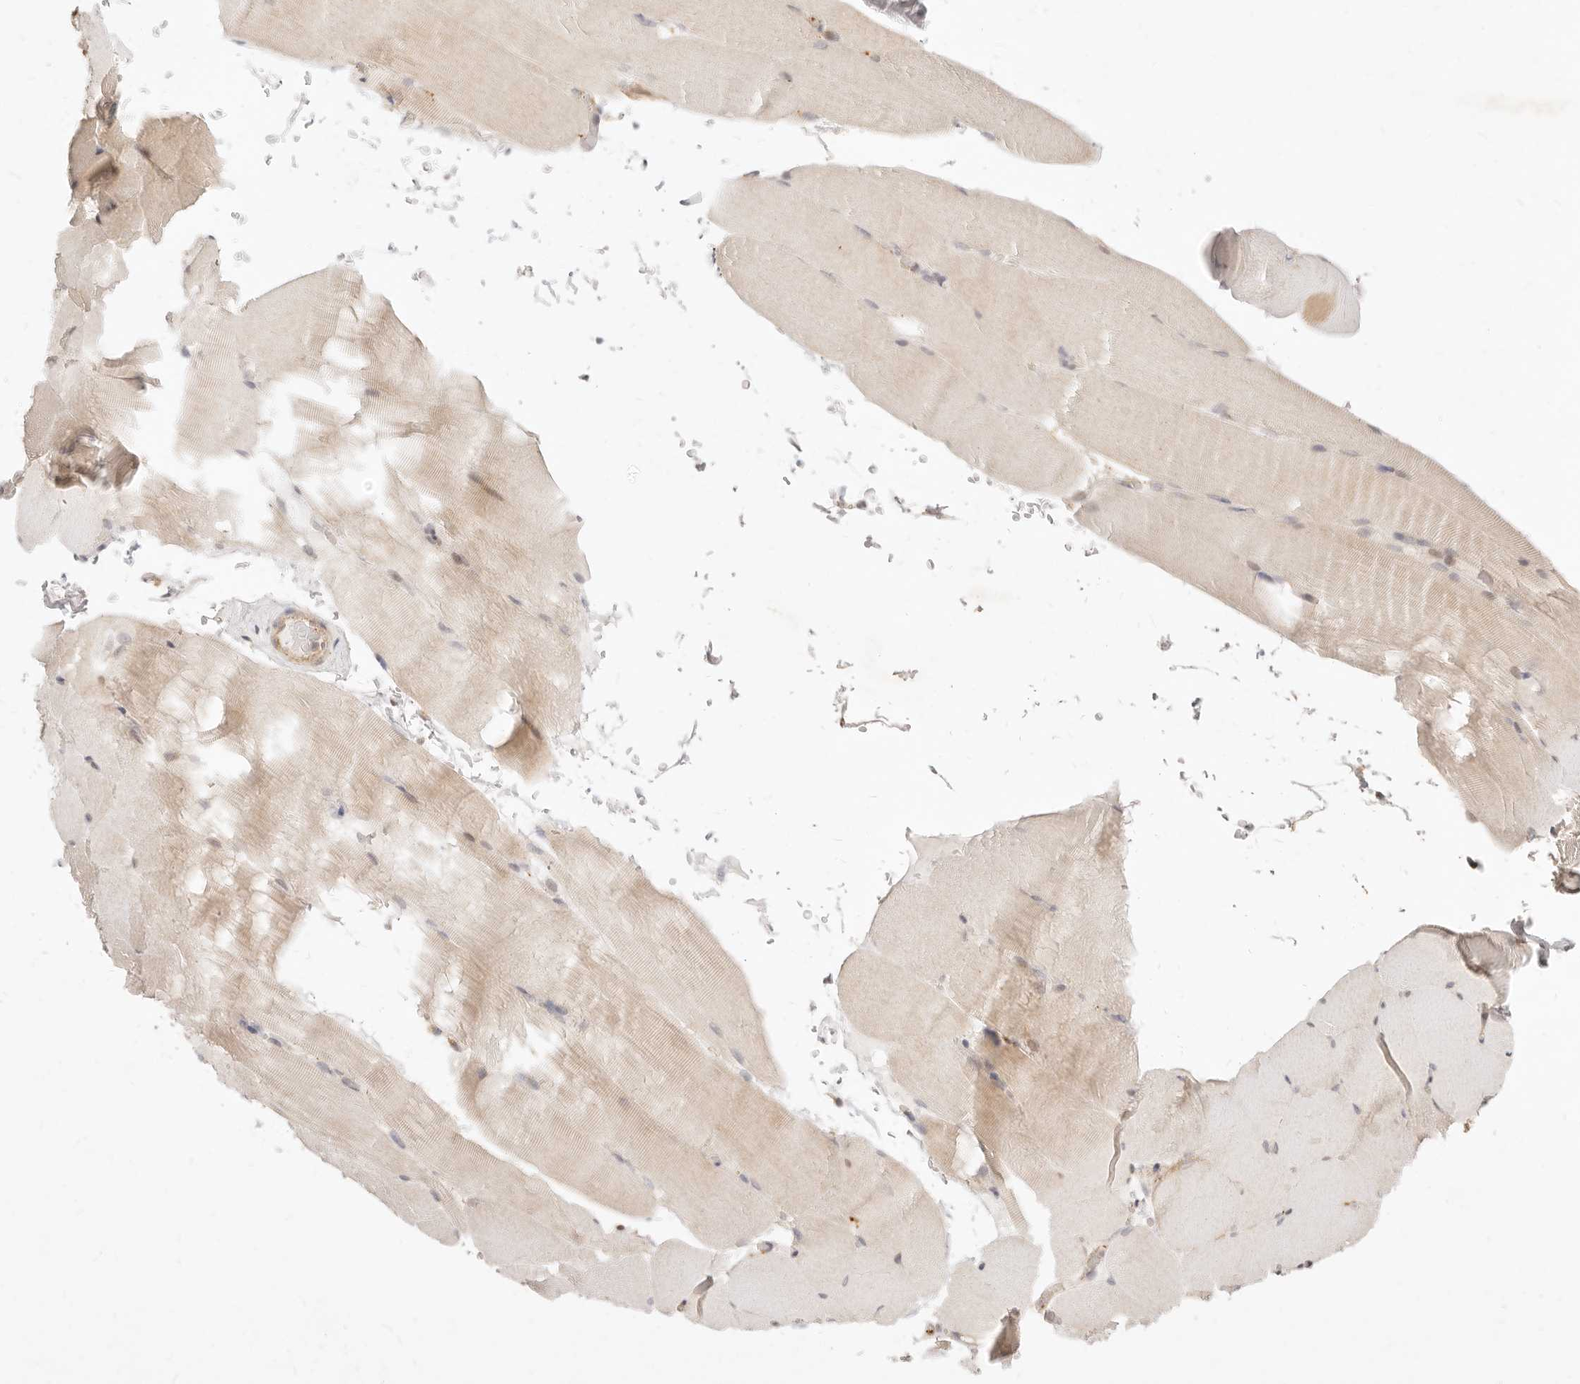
{"staining": {"intensity": "weak", "quantity": "<25%", "location": "cytoplasmic/membranous"}, "tissue": "skeletal muscle", "cell_type": "Myocytes", "image_type": "normal", "snomed": [{"axis": "morphology", "description": "Normal tissue, NOS"}, {"axis": "topography", "description": "Skeletal muscle"}, {"axis": "topography", "description": "Parathyroid gland"}], "caption": "Immunohistochemistry (IHC) micrograph of benign skeletal muscle stained for a protein (brown), which reveals no positivity in myocytes.", "gene": "UBXN10", "patient": {"sex": "female", "age": 37}}